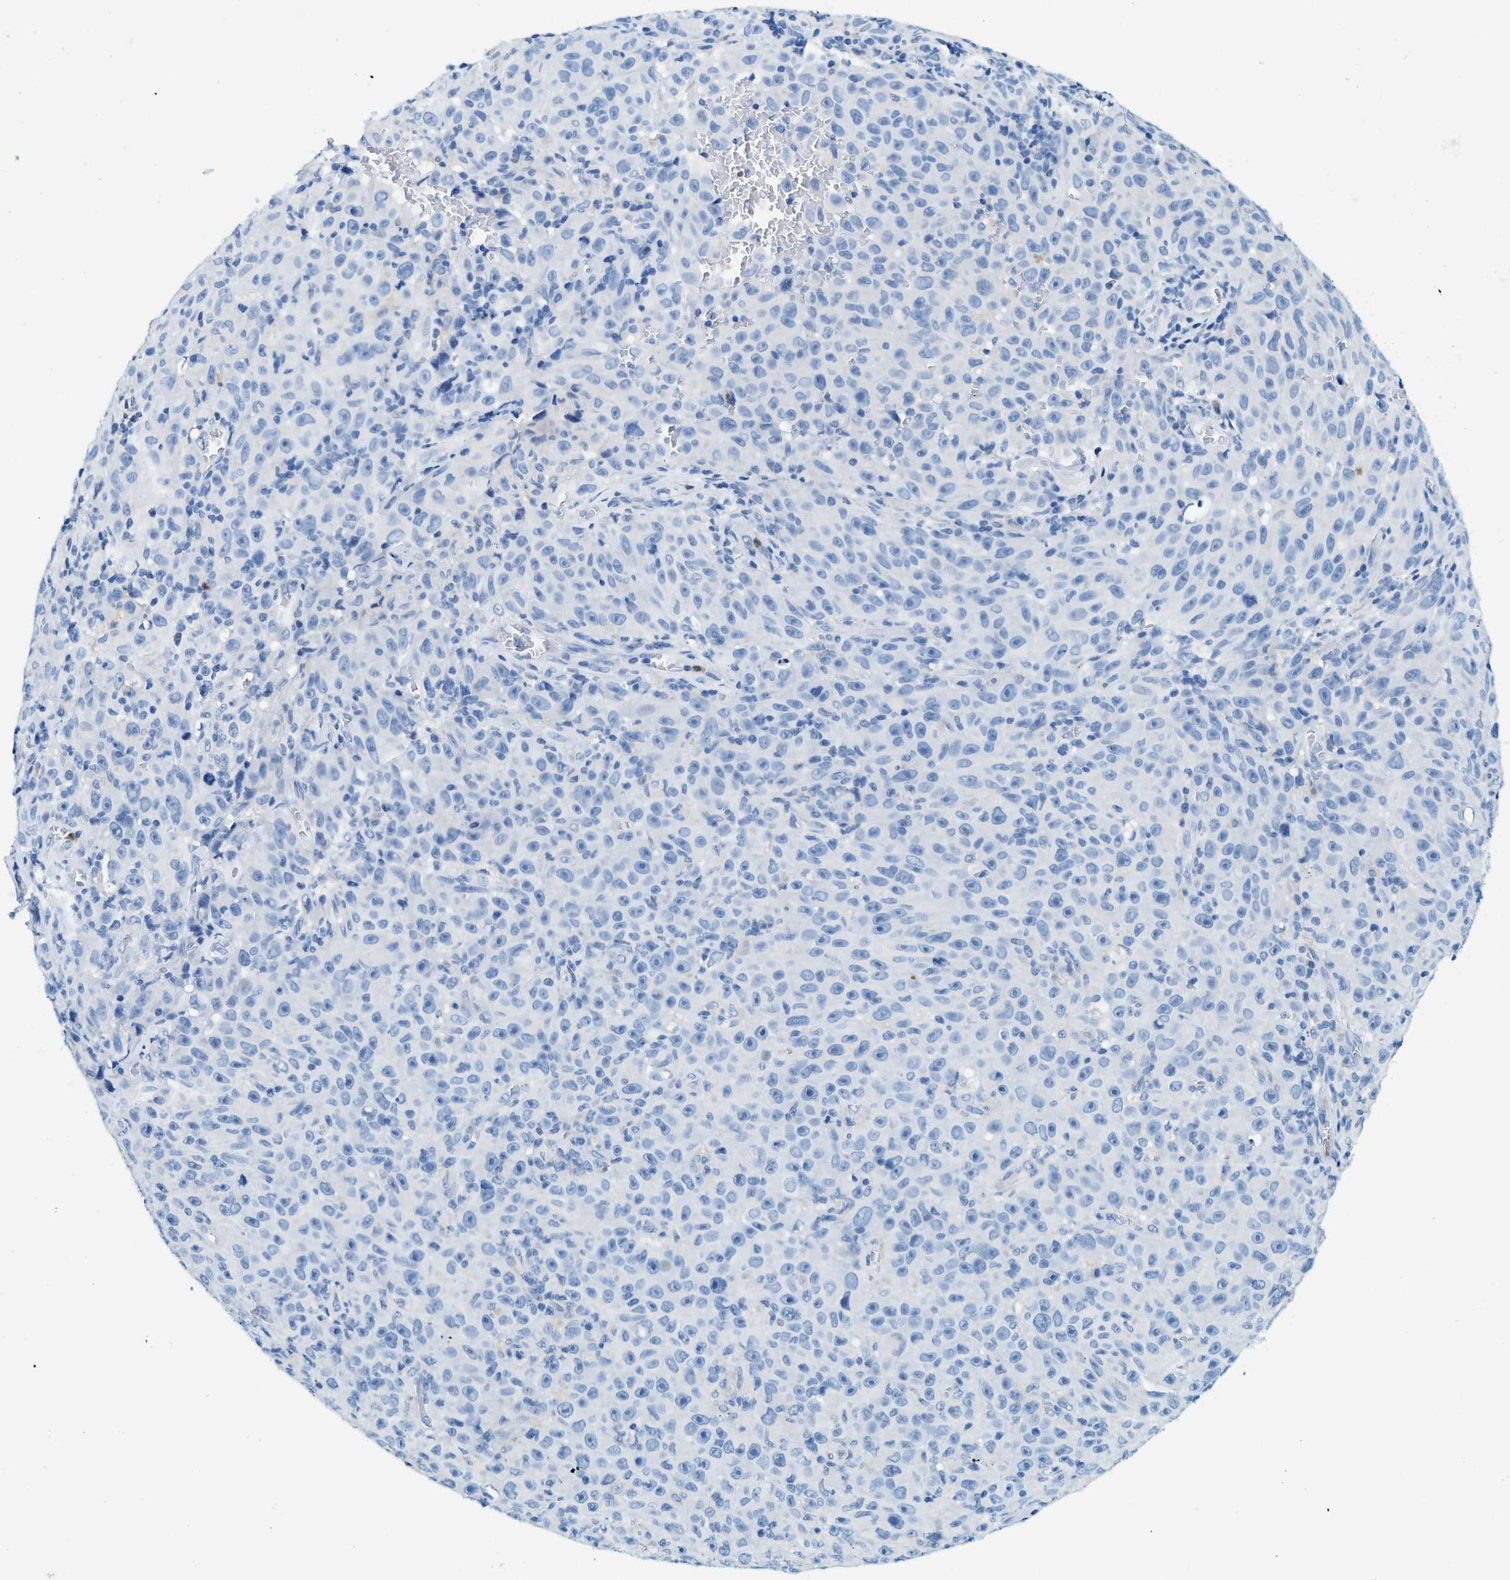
{"staining": {"intensity": "negative", "quantity": "none", "location": "none"}, "tissue": "melanoma", "cell_type": "Tumor cells", "image_type": "cancer", "snomed": [{"axis": "morphology", "description": "Malignant melanoma, NOS"}, {"axis": "topography", "description": "Skin"}], "caption": "Melanoma was stained to show a protein in brown. There is no significant staining in tumor cells.", "gene": "ZDHHC13", "patient": {"sex": "female", "age": 82}}